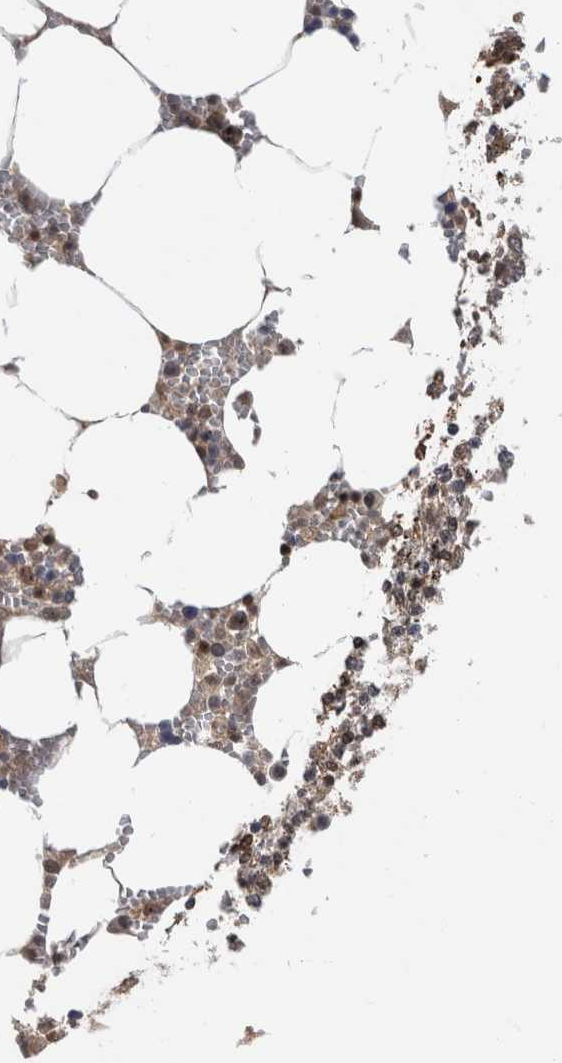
{"staining": {"intensity": "moderate", "quantity": "25%-75%", "location": "nuclear"}, "tissue": "bone marrow", "cell_type": "Hematopoietic cells", "image_type": "normal", "snomed": [{"axis": "morphology", "description": "Normal tissue, NOS"}, {"axis": "topography", "description": "Bone marrow"}], "caption": "High-power microscopy captured an IHC micrograph of benign bone marrow, revealing moderate nuclear staining in about 25%-75% of hematopoietic cells. The protein of interest is stained brown, and the nuclei are stained in blue (DAB (3,3'-diaminobenzidine) IHC with brightfield microscopy, high magnification).", "gene": "TDRD7", "patient": {"sex": "male", "age": 70}}